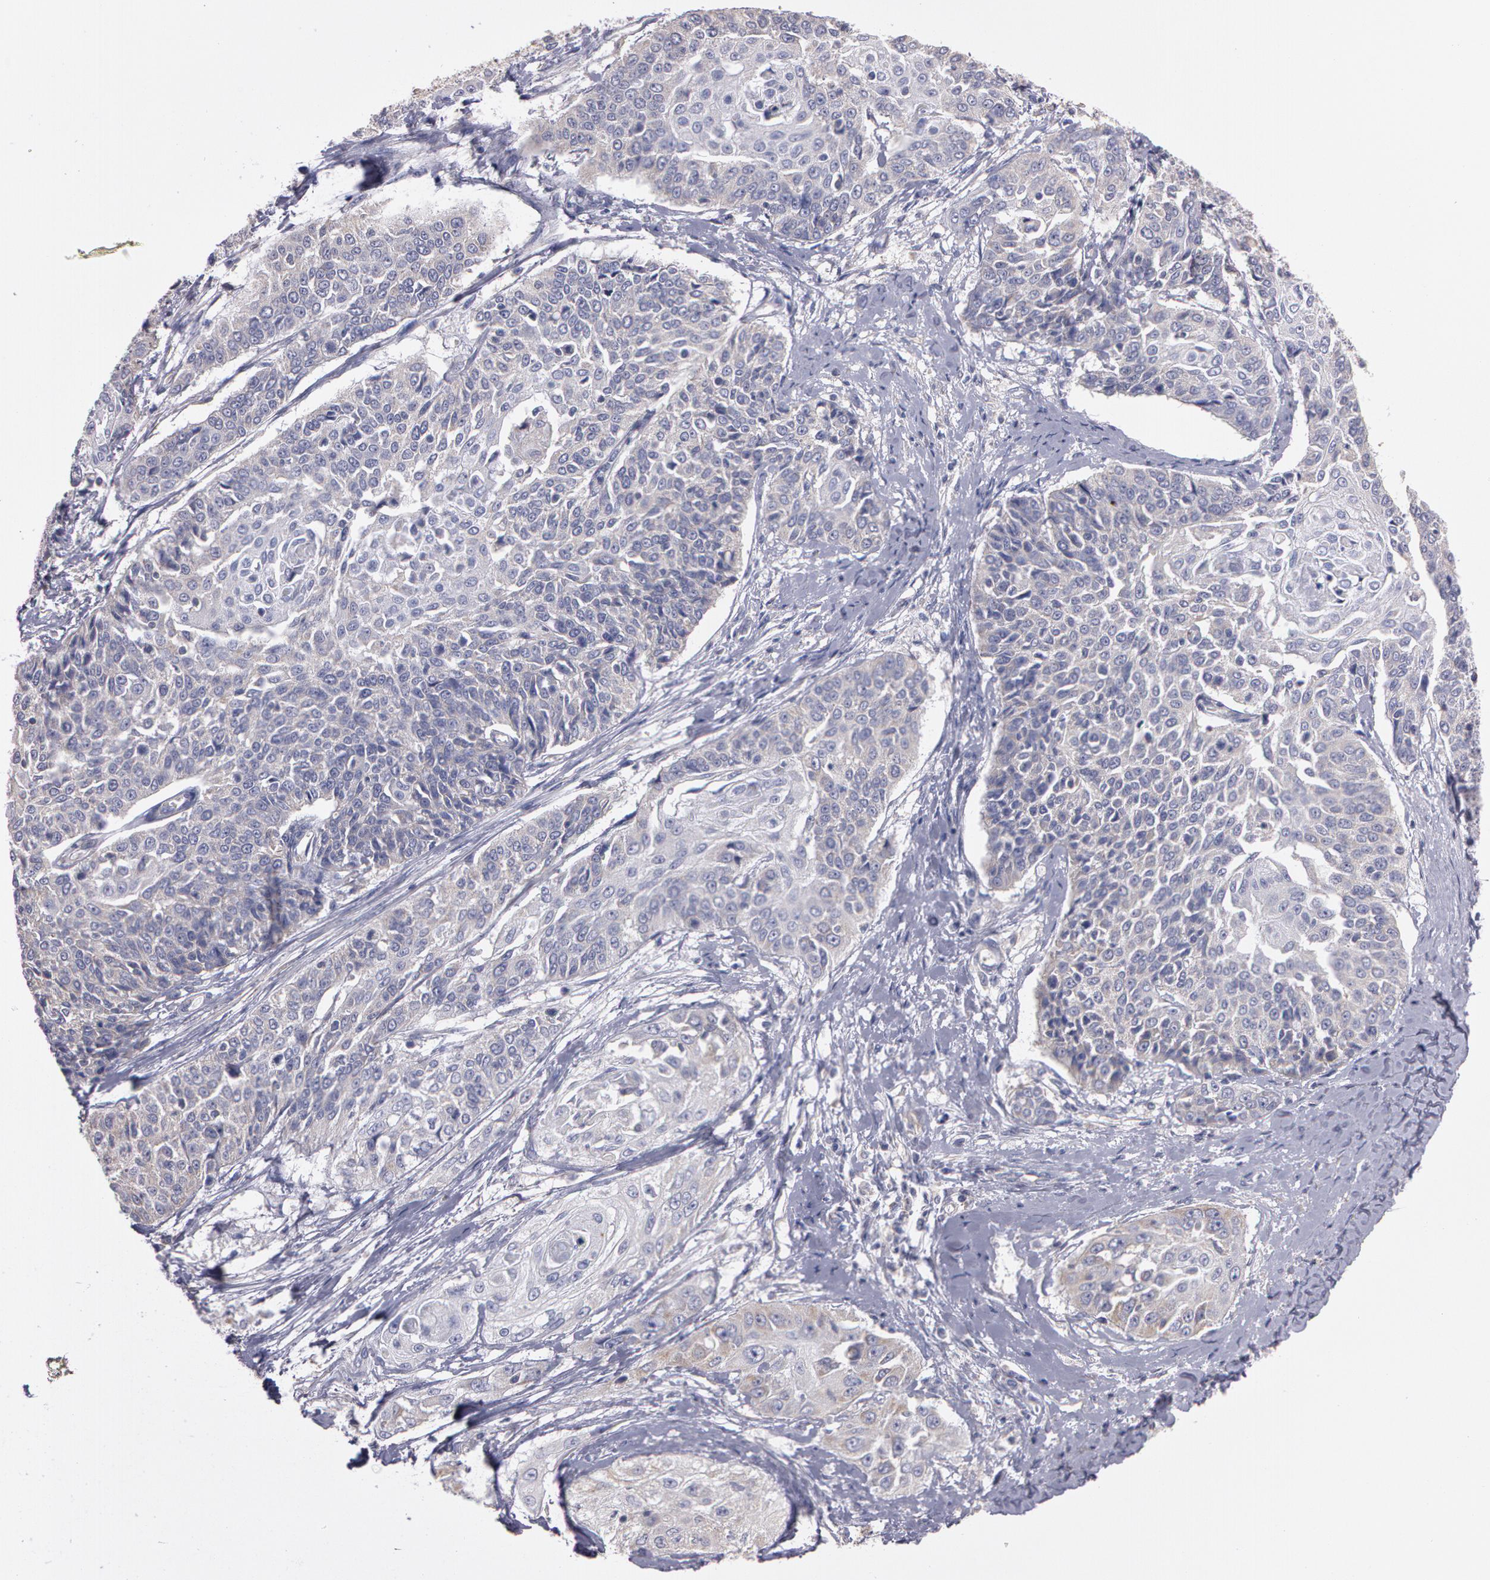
{"staining": {"intensity": "negative", "quantity": "none", "location": "none"}, "tissue": "cervical cancer", "cell_type": "Tumor cells", "image_type": "cancer", "snomed": [{"axis": "morphology", "description": "Squamous cell carcinoma, NOS"}, {"axis": "topography", "description": "Cervix"}], "caption": "There is no significant staining in tumor cells of cervical squamous cell carcinoma.", "gene": "NEK9", "patient": {"sex": "female", "age": 64}}